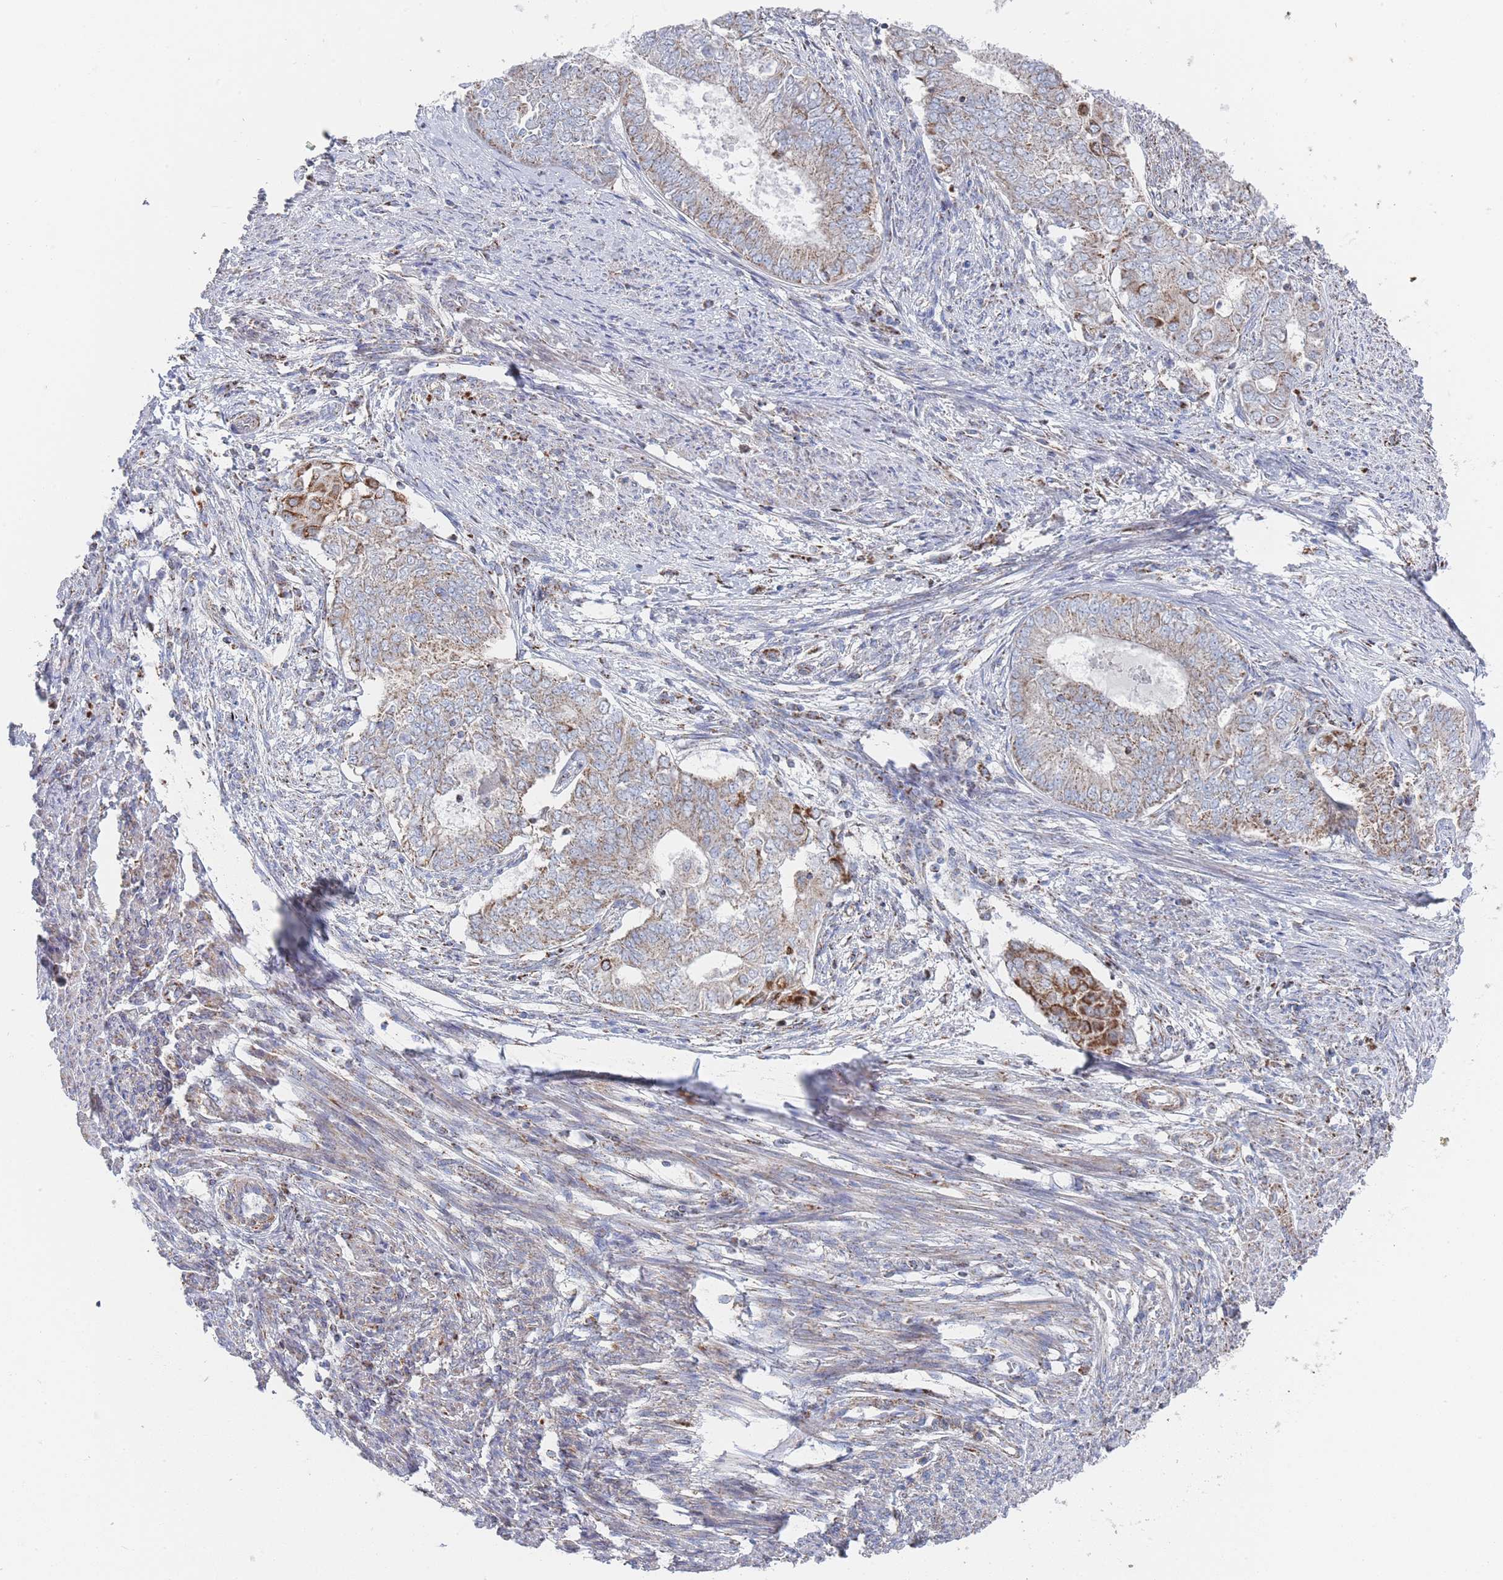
{"staining": {"intensity": "moderate", "quantity": "25%-75%", "location": "cytoplasmic/membranous"}, "tissue": "endometrial cancer", "cell_type": "Tumor cells", "image_type": "cancer", "snomed": [{"axis": "morphology", "description": "Adenocarcinoma, NOS"}, {"axis": "topography", "description": "Endometrium"}], "caption": "High-power microscopy captured an immunohistochemistry photomicrograph of endometrial cancer (adenocarcinoma), revealing moderate cytoplasmic/membranous positivity in about 25%-75% of tumor cells. (Stains: DAB (3,3'-diaminobenzidine) in brown, nuclei in blue, Microscopy: brightfield microscopy at high magnification).", "gene": "IKZF4", "patient": {"sex": "female", "age": 62}}